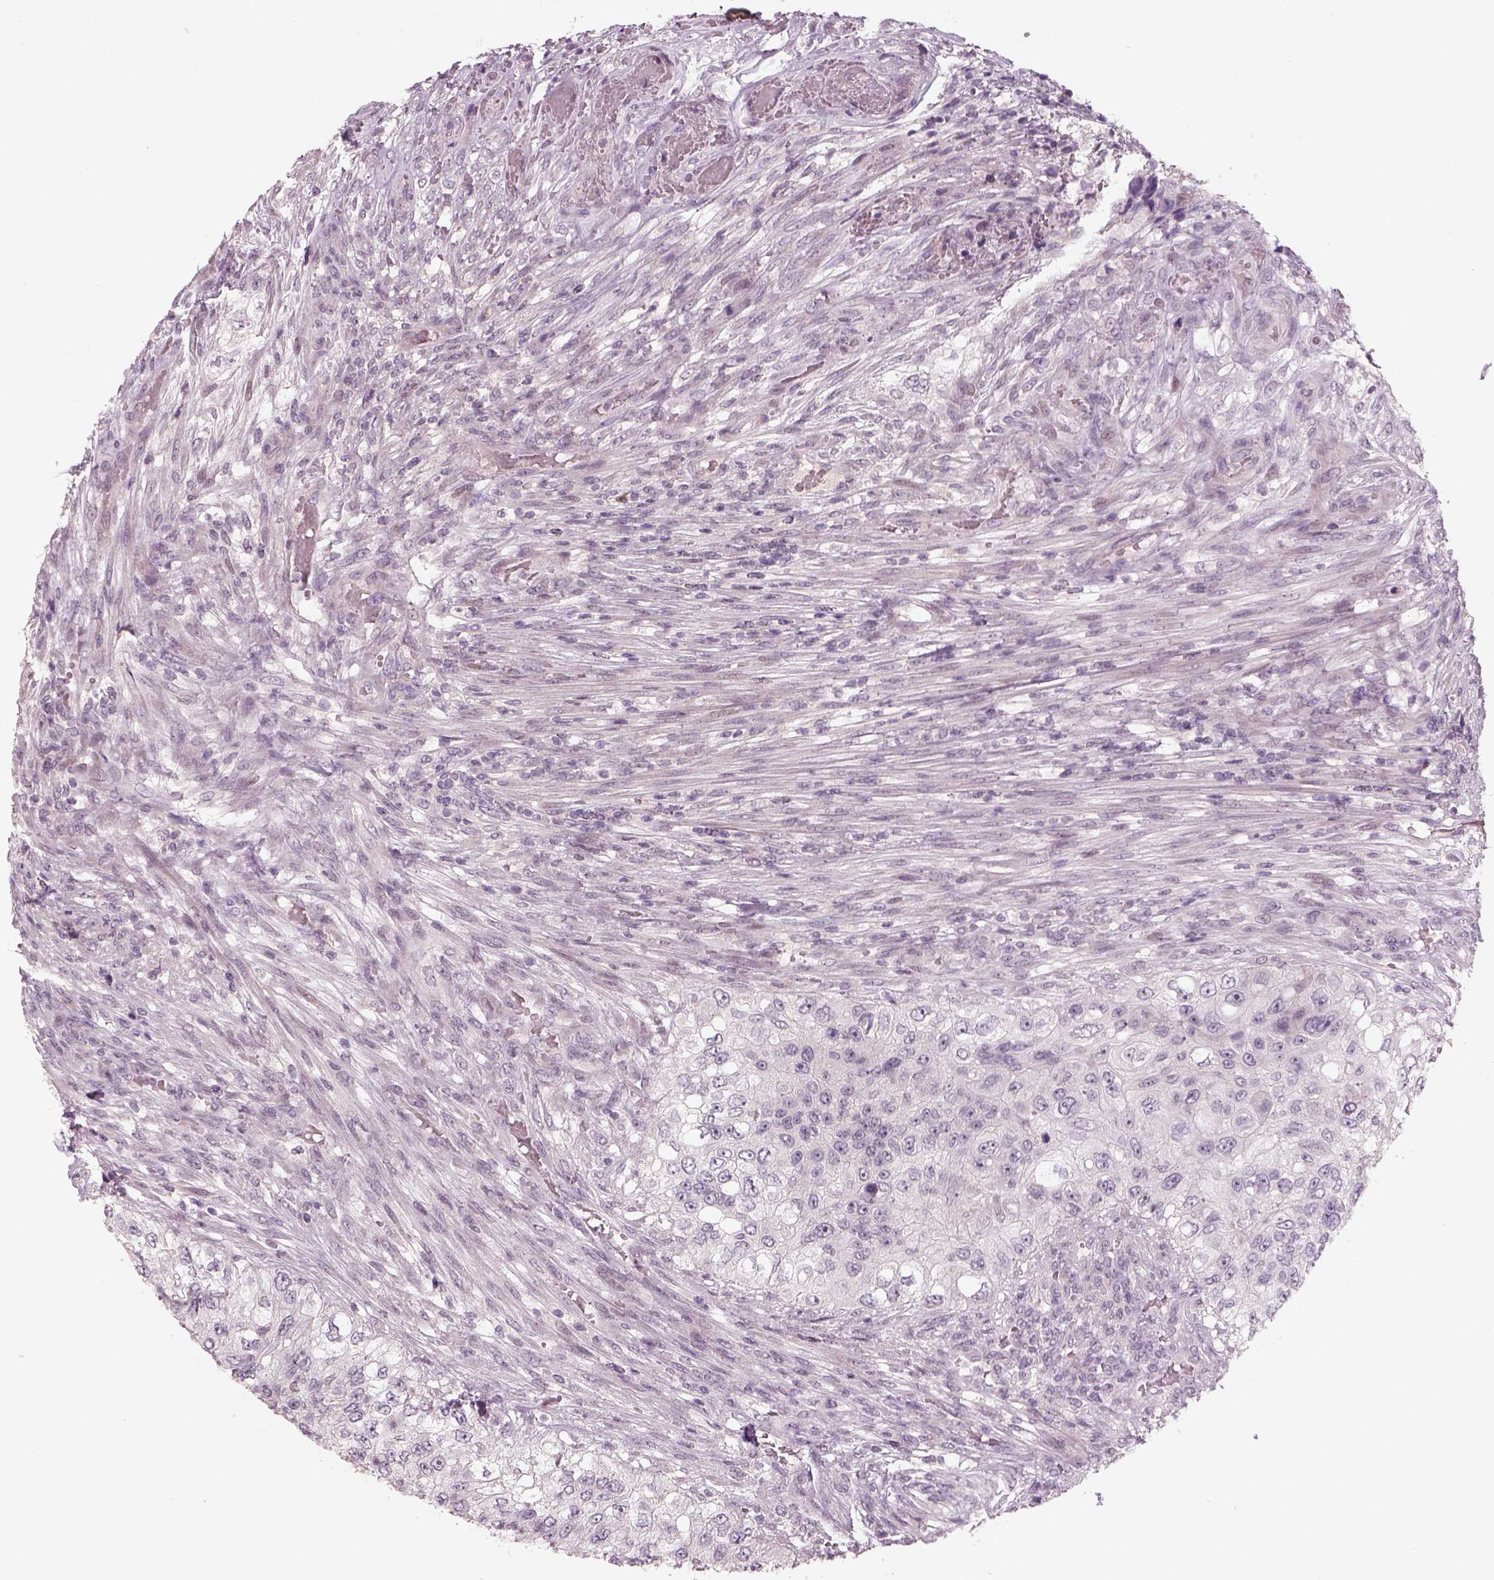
{"staining": {"intensity": "negative", "quantity": "none", "location": "none"}, "tissue": "urothelial cancer", "cell_type": "Tumor cells", "image_type": "cancer", "snomed": [{"axis": "morphology", "description": "Urothelial carcinoma, High grade"}, {"axis": "topography", "description": "Urinary bladder"}], "caption": "Histopathology image shows no significant protein positivity in tumor cells of urothelial carcinoma (high-grade).", "gene": "PENK", "patient": {"sex": "female", "age": 60}}